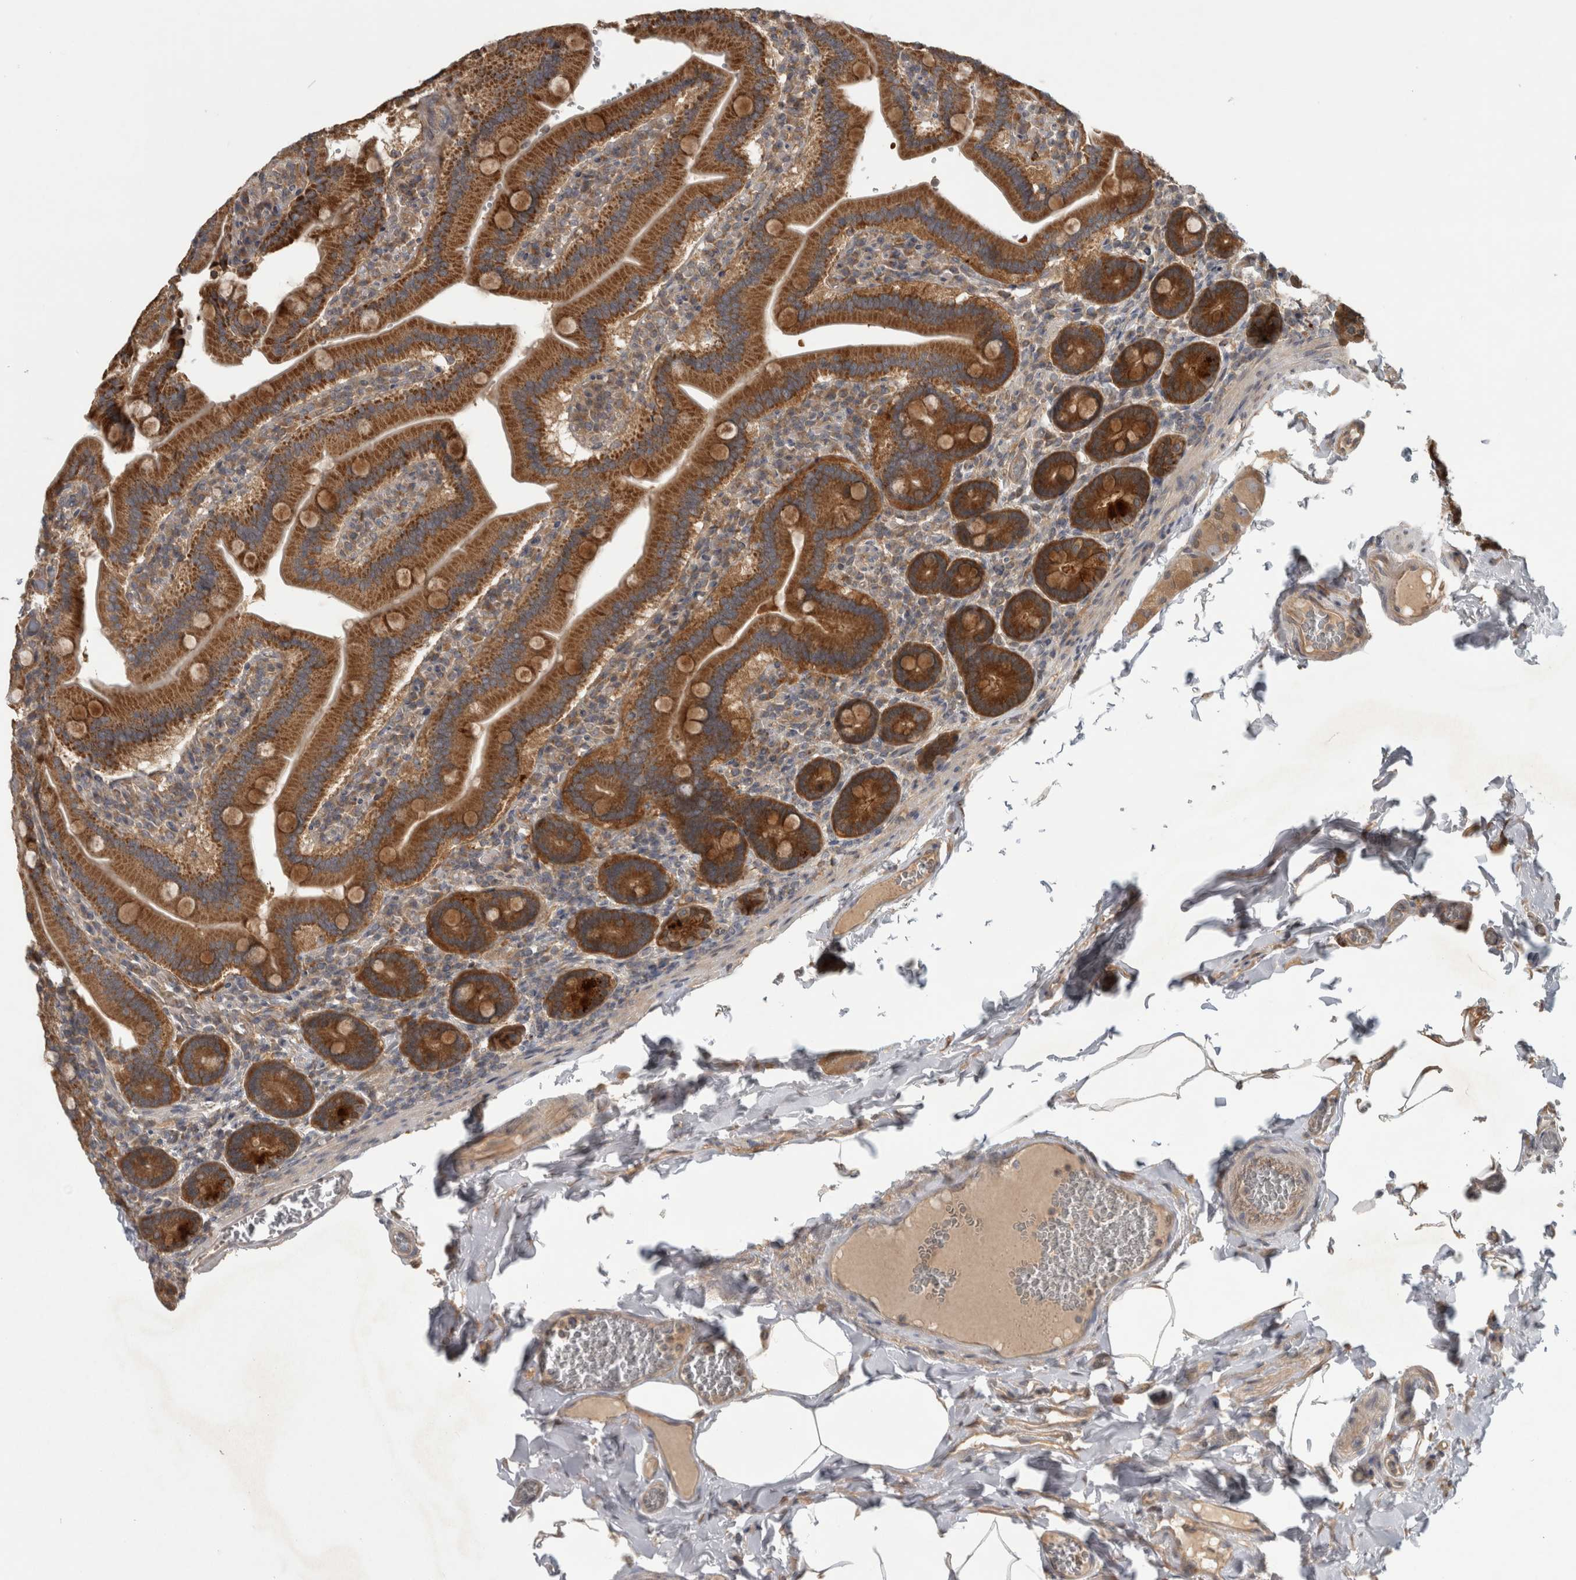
{"staining": {"intensity": "strong", "quantity": ">75%", "location": "cytoplasmic/membranous"}, "tissue": "duodenum", "cell_type": "Glandular cells", "image_type": "normal", "snomed": [{"axis": "morphology", "description": "Normal tissue, NOS"}, {"axis": "topography", "description": "Duodenum"}], "caption": "High-magnification brightfield microscopy of unremarkable duodenum stained with DAB (3,3'-diaminobenzidine) (brown) and counterstained with hematoxylin (blue). glandular cells exhibit strong cytoplasmic/membranous positivity is seen in about>75% of cells. (Stains: DAB (3,3'-diaminobenzidine) in brown, nuclei in blue, Microscopy: brightfield microscopy at high magnification).", "gene": "TRMT61B", "patient": {"sex": "female", "age": 62}}